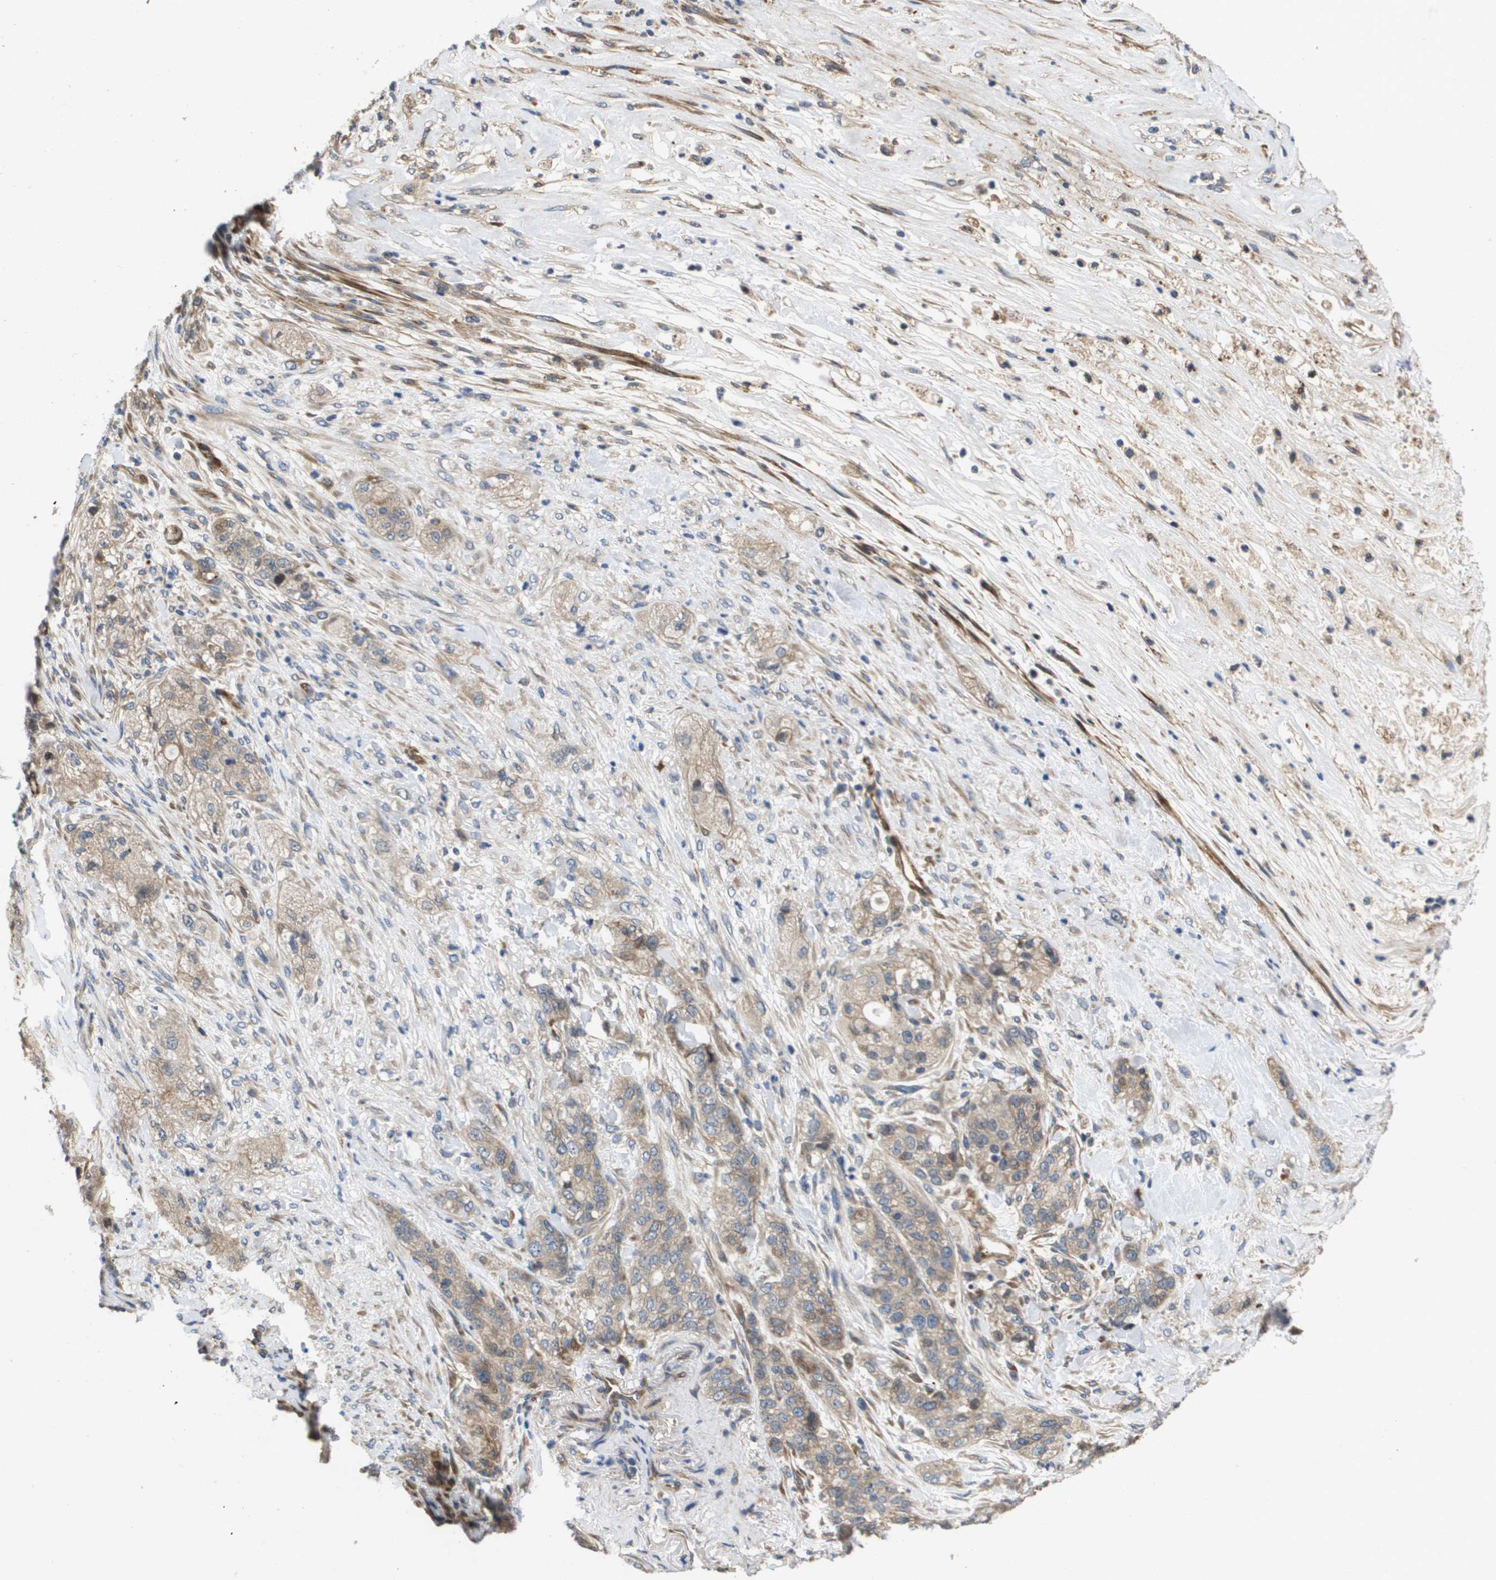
{"staining": {"intensity": "weak", "quantity": "<25%", "location": "cytoplasmic/membranous"}, "tissue": "pancreatic cancer", "cell_type": "Tumor cells", "image_type": "cancer", "snomed": [{"axis": "morphology", "description": "Adenocarcinoma, NOS"}, {"axis": "topography", "description": "Pancreas"}], "caption": "The histopathology image exhibits no significant expression in tumor cells of pancreatic cancer.", "gene": "ENTPD2", "patient": {"sex": "female", "age": 78}}